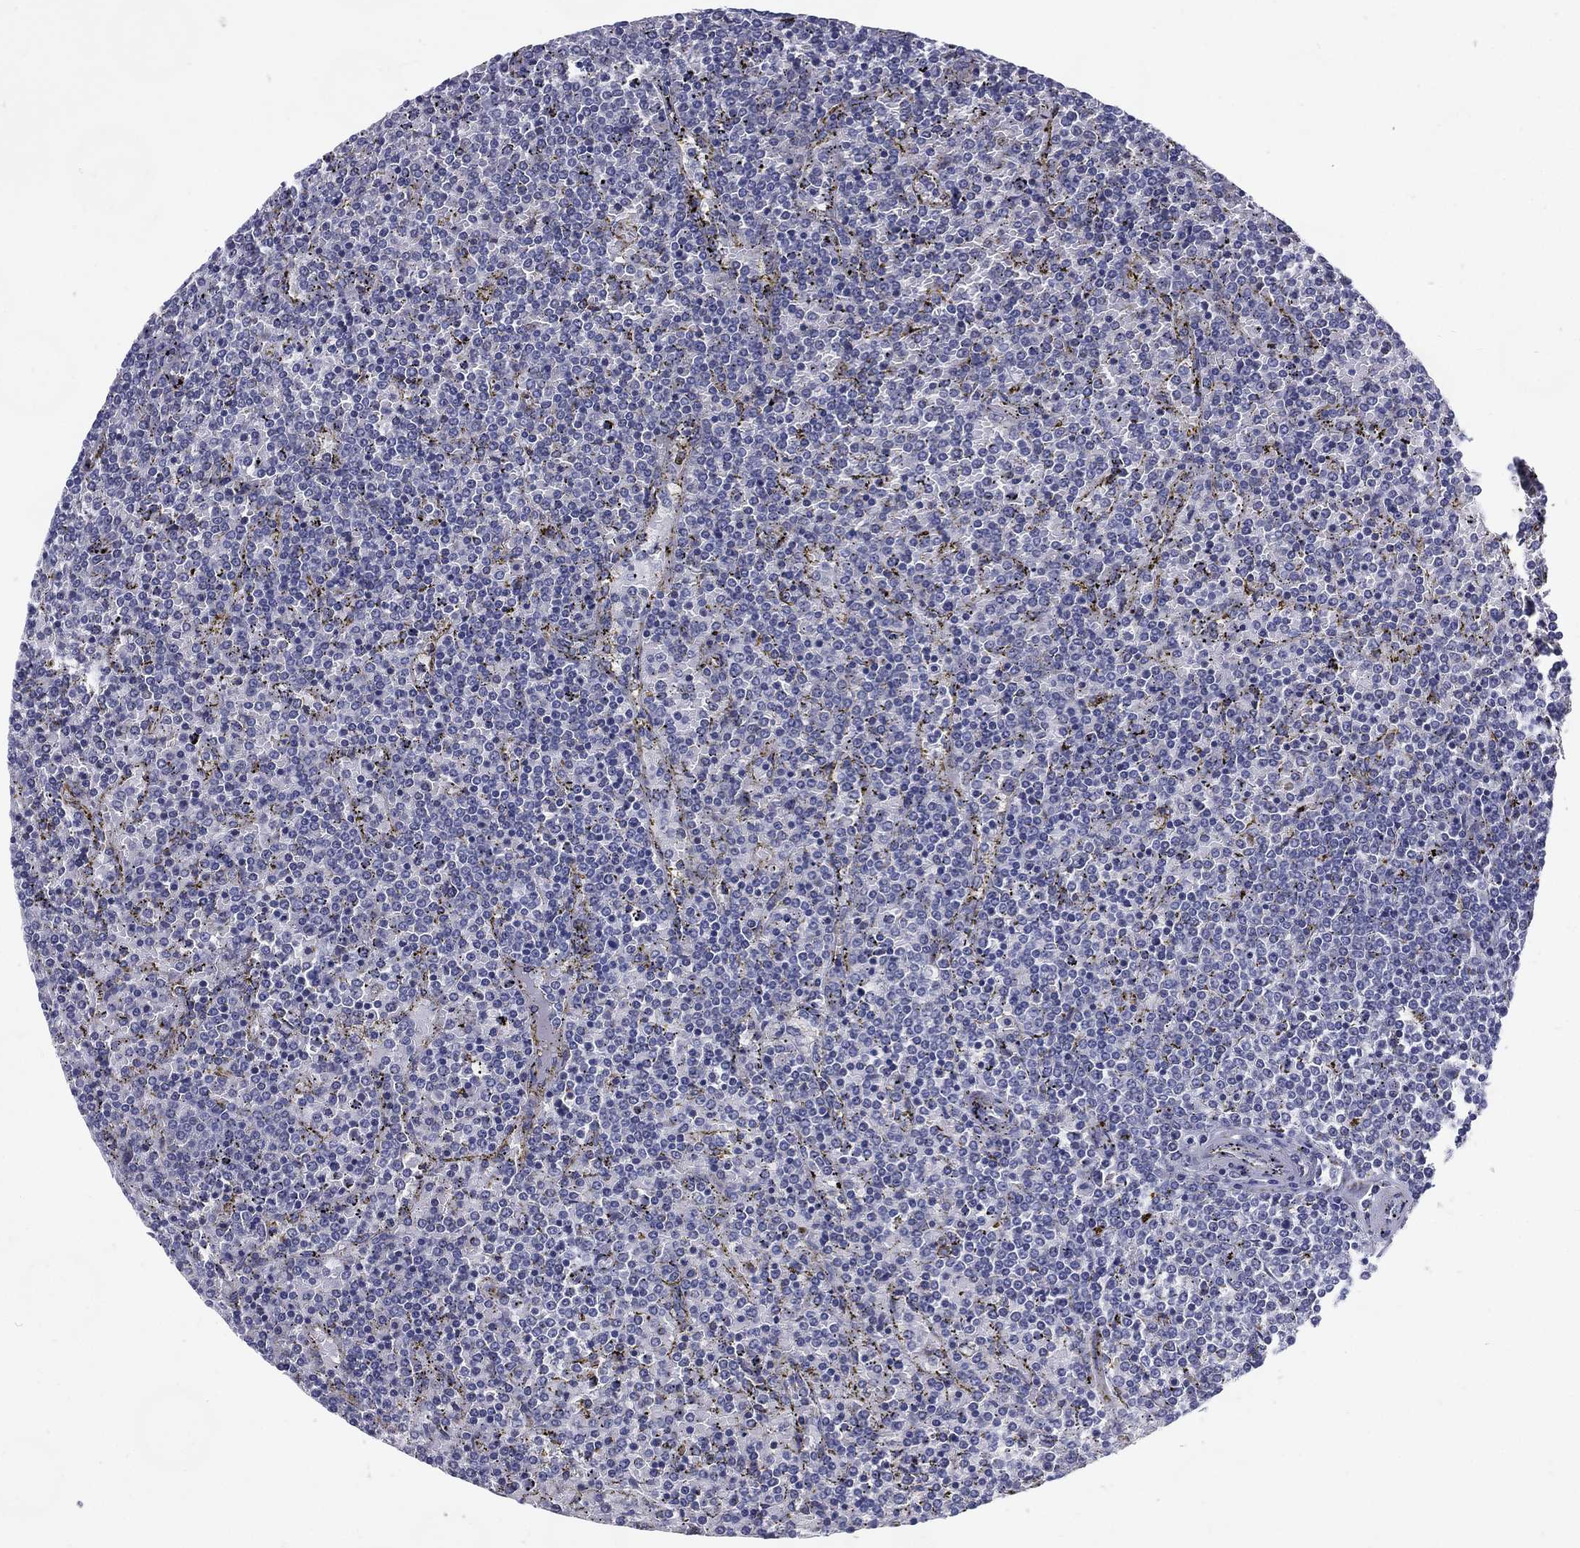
{"staining": {"intensity": "negative", "quantity": "none", "location": "none"}, "tissue": "lymphoma", "cell_type": "Tumor cells", "image_type": "cancer", "snomed": [{"axis": "morphology", "description": "Malignant lymphoma, non-Hodgkin's type, Low grade"}, {"axis": "topography", "description": "Spleen"}], "caption": "High magnification brightfield microscopy of lymphoma stained with DAB (3,3'-diaminobenzidine) (brown) and counterstained with hematoxylin (blue): tumor cells show no significant expression. (Immunohistochemistry, brightfield microscopy, high magnification).", "gene": "C19orf18", "patient": {"sex": "female", "age": 77}}